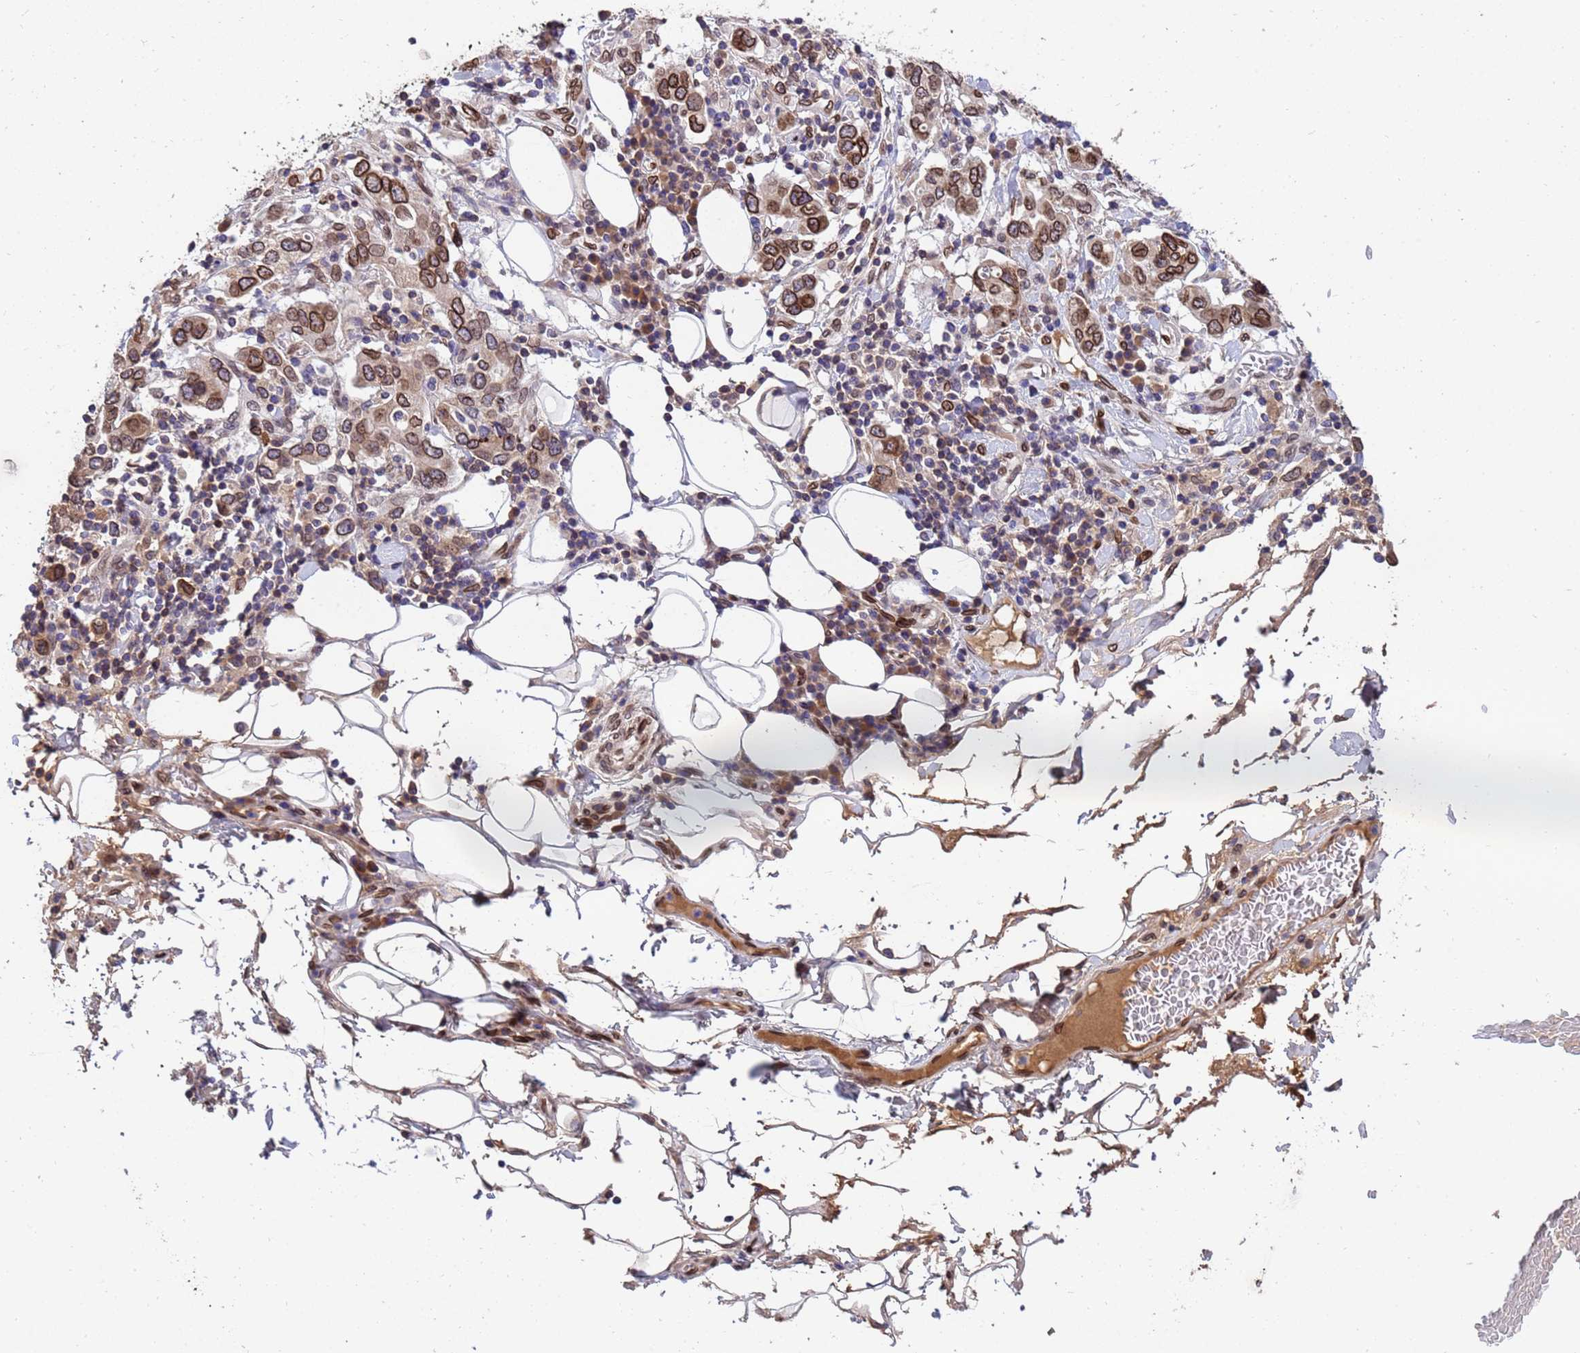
{"staining": {"intensity": "strong", "quantity": ">75%", "location": "cytoplasmic/membranous,nuclear"}, "tissue": "stomach cancer", "cell_type": "Tumor cells", "image_type": "cancer", "snomed": [{"axis": "morphology", "description": "Adenocarcinoma, NOS"}, {"axis": "topography", "description": "Stomach, upper"}, {"axis": "topography", "description": "Stomach"}], "caption": "This is a micrograph of immunohistochemistry (IHC) staining of stomach adenocarcinoma, which shows strong expression in the cytoplasmic/membranous and nuclear of tumor cells.", "gene": "GPR135", "patient": {"sex": "male", "age": 62}}